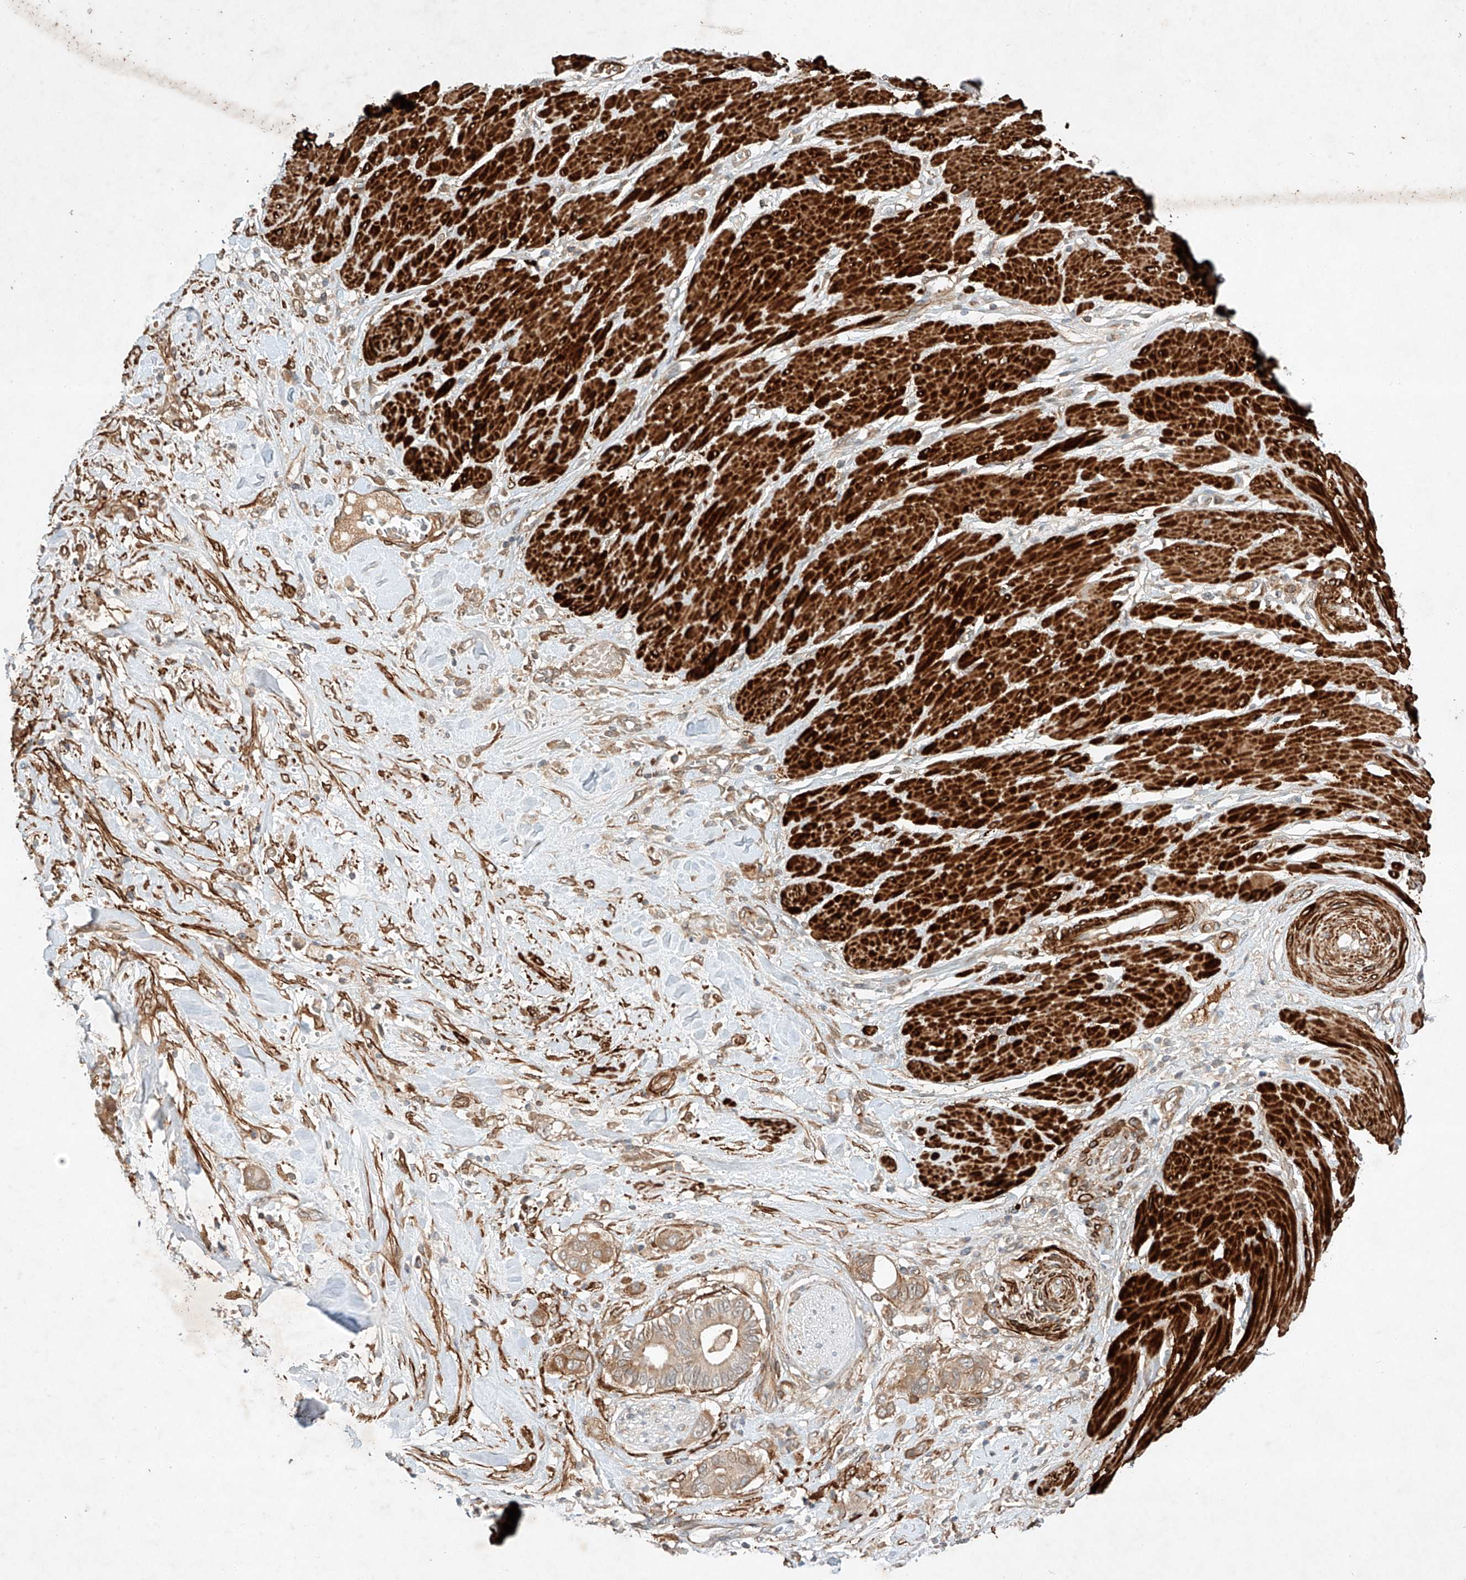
{"staining": {"intensity": "weak", "quantity": "25%-75%", "location": "cytoplasmic/membranous"}, "tissue": "pancreatic cancer", "cell_type": "Tumor cells", "image_type": "cancer", "snomed": [{"axis": "morphology", "description": "Adenocarcinoma, NOS"}, {"axis": "topography", "description": "Pancreas"}], "caption": "Immunohistochemistry staining of pancreatic adenocarcinoma, which displays low levels of weak cytoplasmic/membranous expression in about 25%-75% of tumor cells indicating weak cytoplasmic/membranous protein staining. The staining was performed using DAB (brown) for protein detection and nuclei were counterstained in hematoxylin (blue).", "gene": "ARHGAP33", "patient": {"sex": "male", "age": 68}}